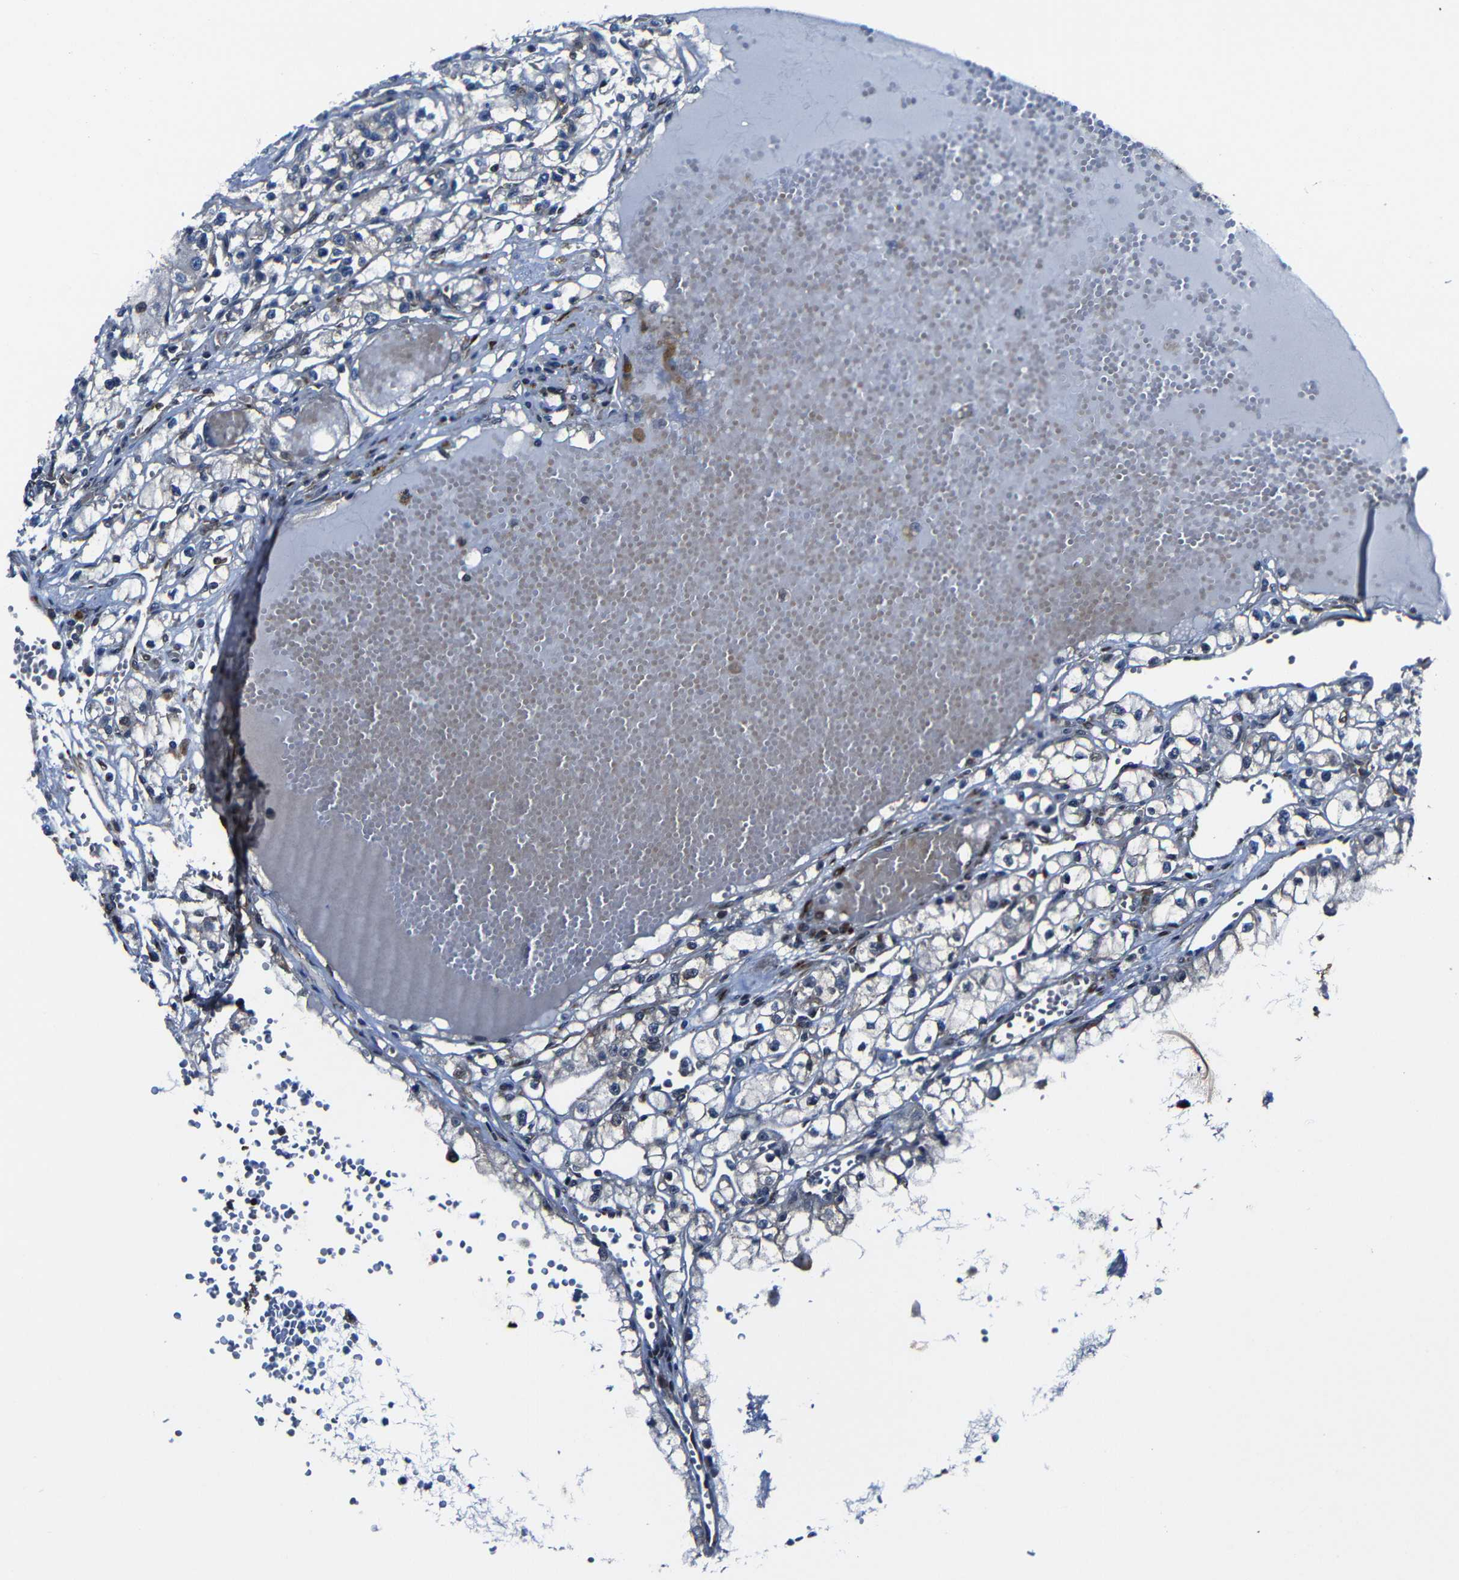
{"staining": {"intensity": "negative", "quantity": "none", "location": "none"}, "tissue": "renal cancer", "cell_type": "Tumor cells", "image_type": "cancer", "snomed": [{"axis": "morphology", "description": "Adenocarcinoma, NOS"}, {"axis": "topography", "description": "Kidney"}], "caption": "Immunohistochemistry histopathology image of renal adenocarcinoma stained for a protein (brown), which exhibits no expression in tumor cells.", "gene": "KIAA0513", "patient": {"sex": "male", "age": 56}}